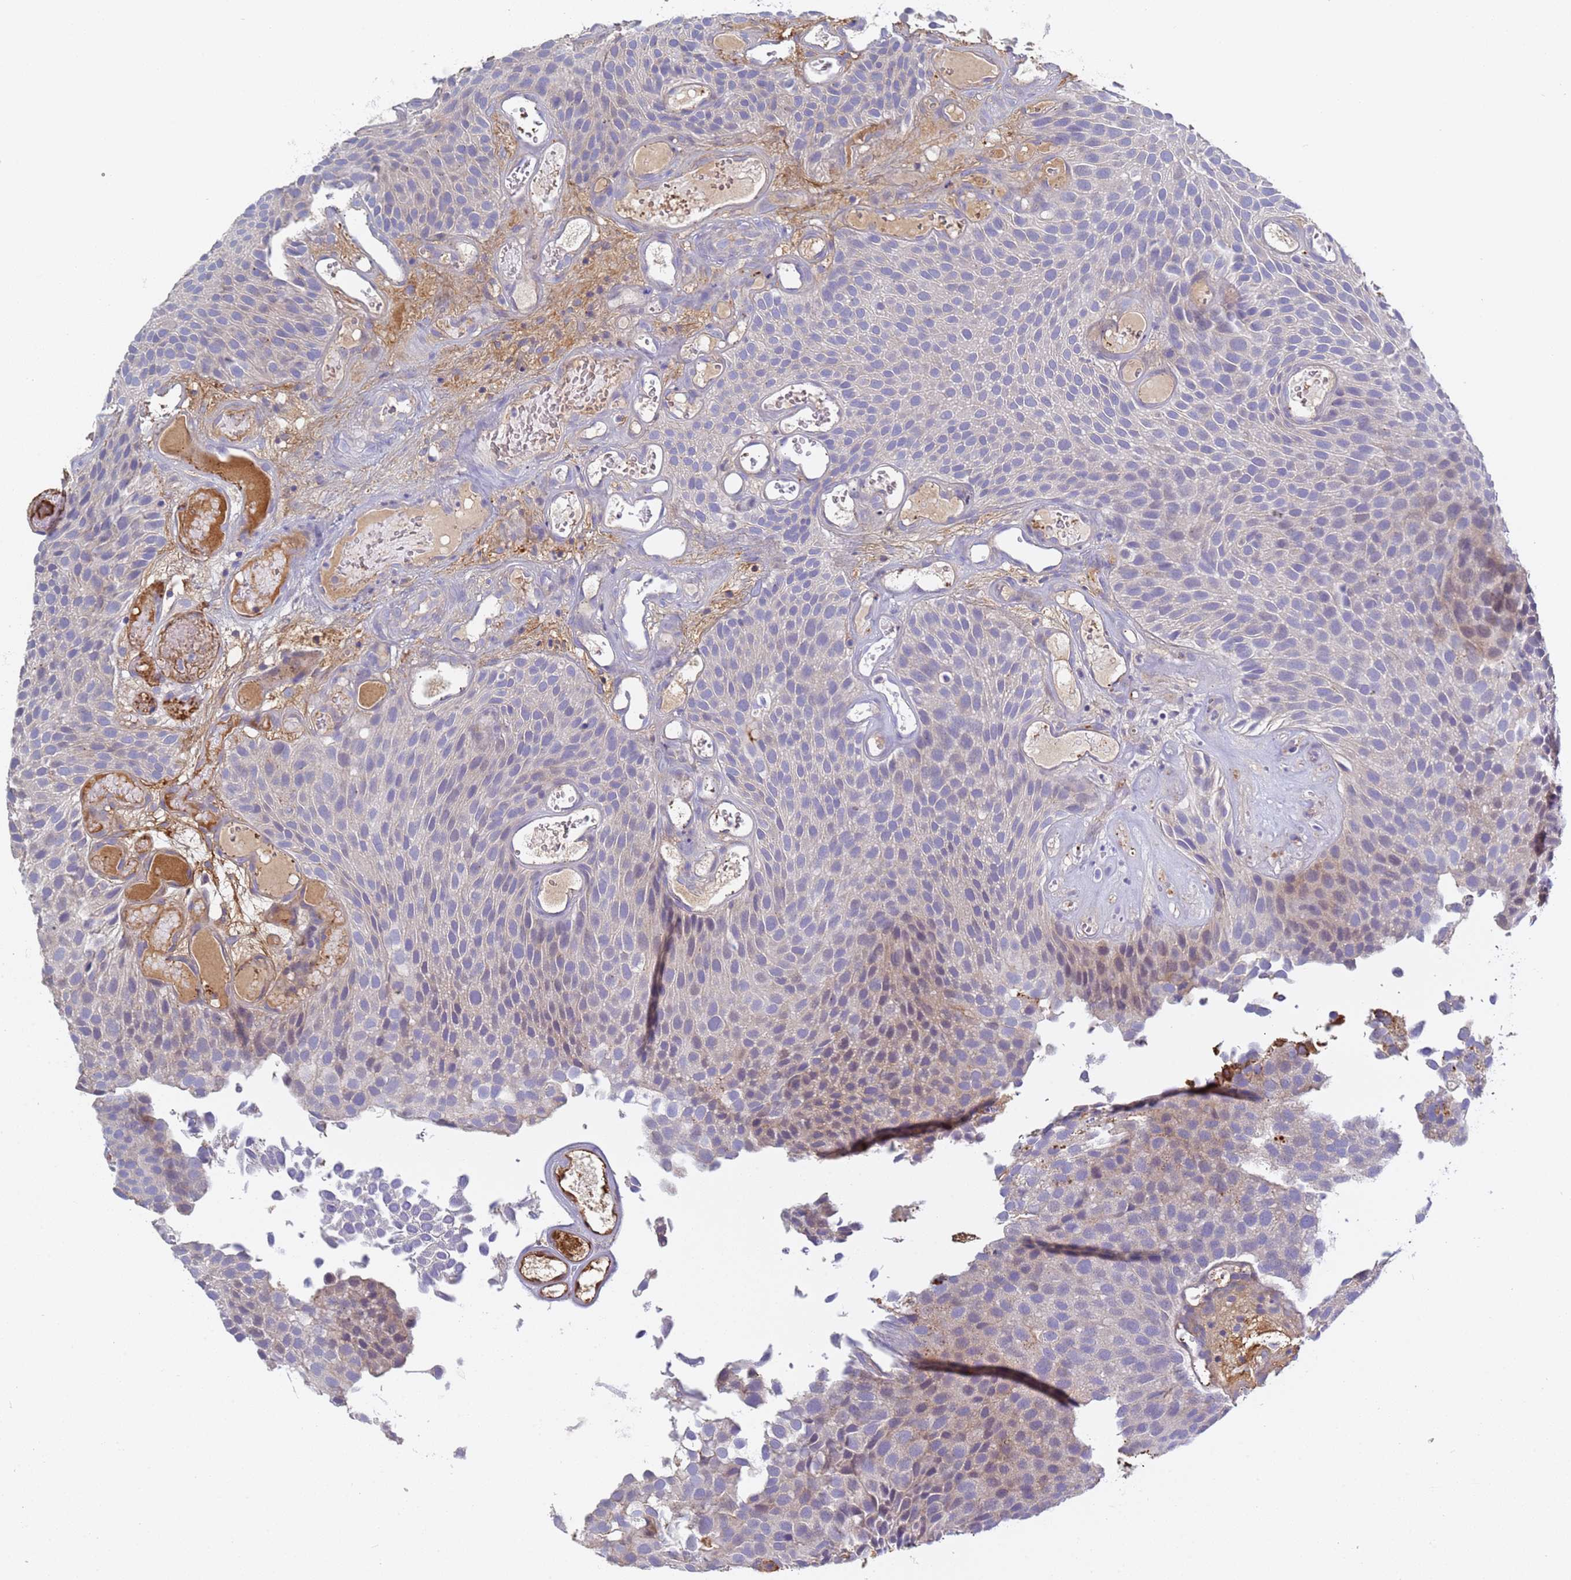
{"staining": {"intensity": "negative", "quantity": "none", "location": "none"}, "tissue": "urothelial cancer", "cell_type": "Tumor cells", "image_type": "cancer", "snomed": [{"axis": "morphology", "description": "Urothelial carcinoma, Low grade"}, {"axis": "topography", "description": "Urinary bladder"}], "caption": "IHC histopathology image of human urothelial cancer stained for a protein (brown), which exhibits no expression in tumor cells.", "gene": "C4orf46", "patient": {"sex": "male", "age": 89}}